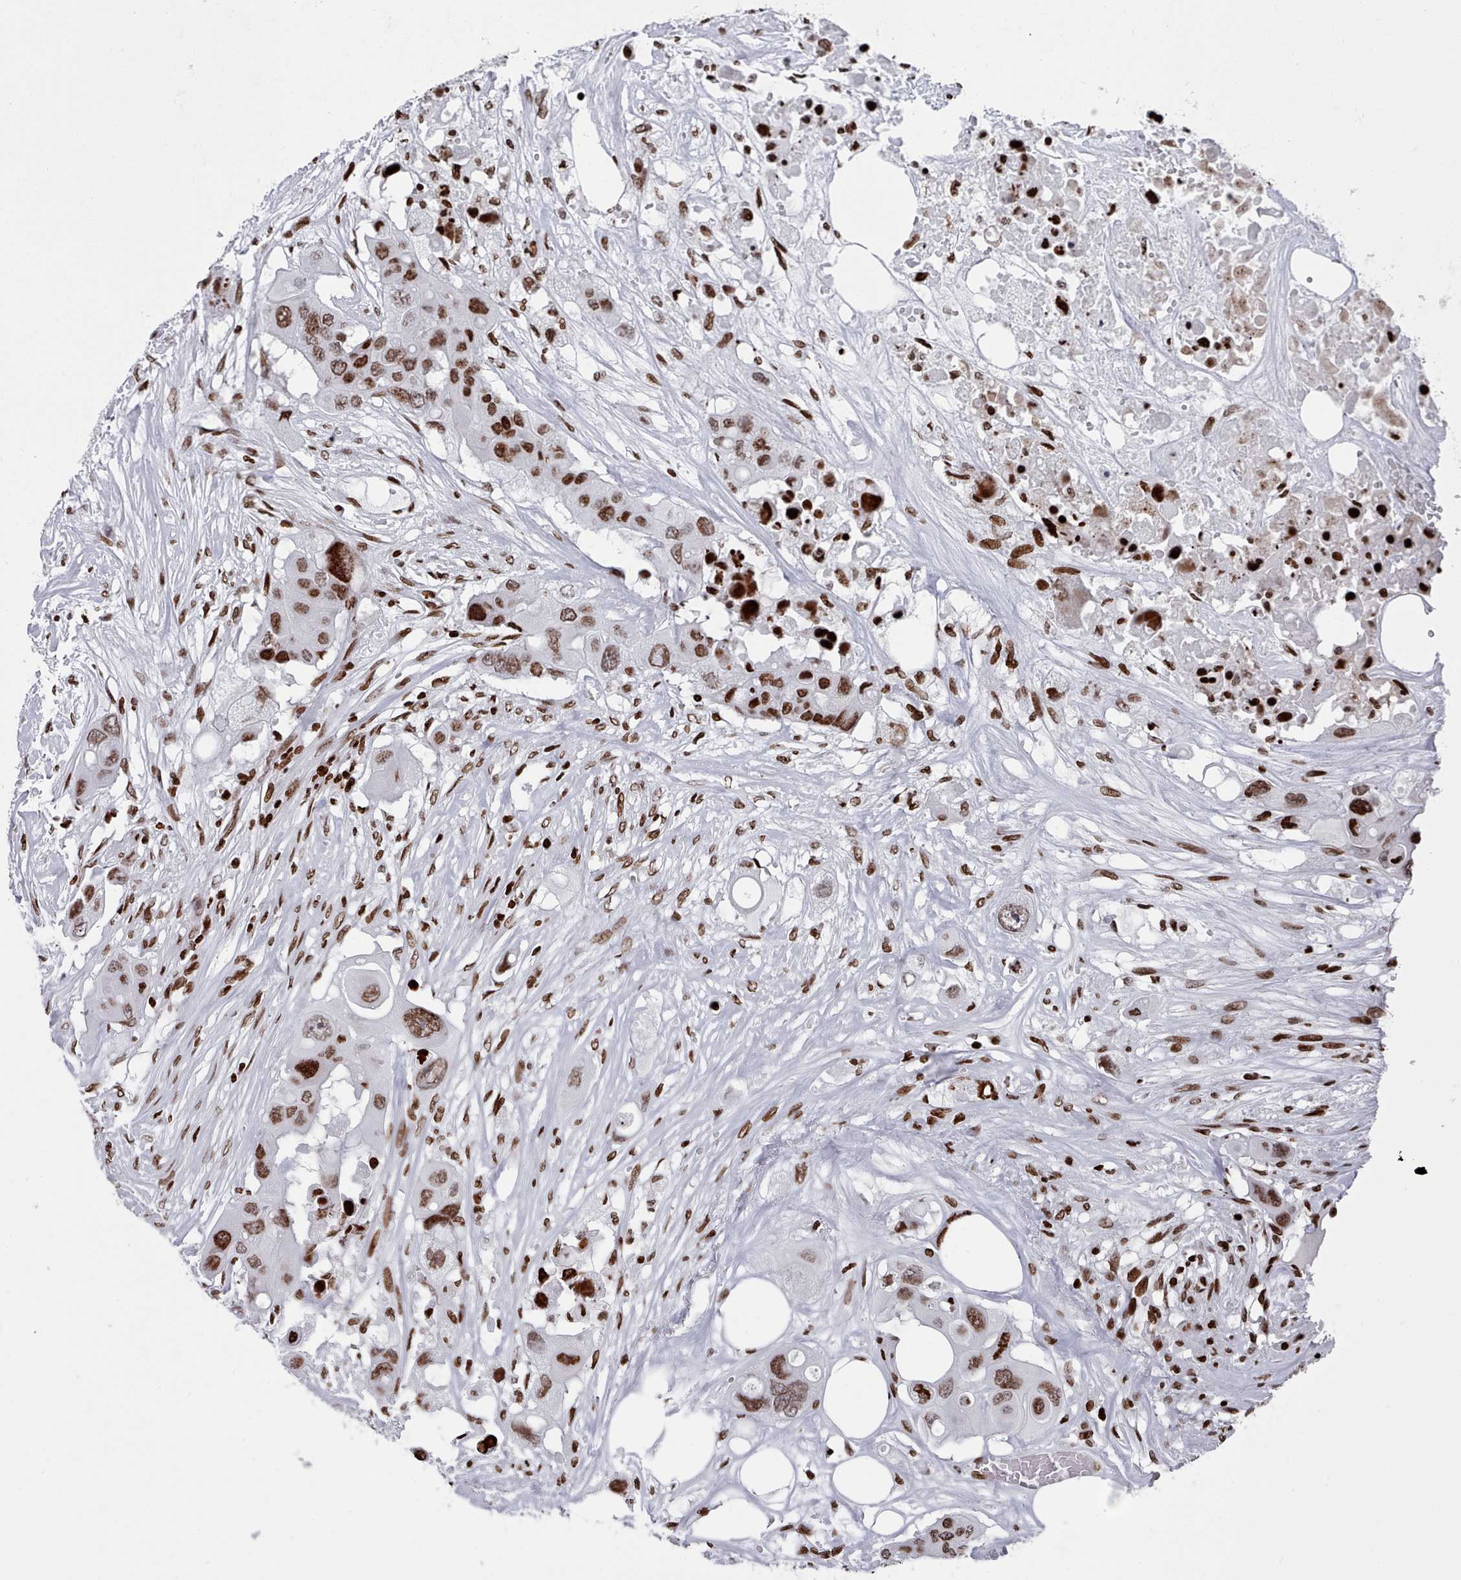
{"staining": {"intensity": "moderate", "quantity": ">75%", "location": "nuclear"}, "tissue": "colorectal cancer", "cell_type": "Tumor cells", "image_type": "cancer", "snomed": [{"axis": "morphology", "description": "Adenocarcinoma, NOS"}, {"axis": "topography", "description": "Colon"}], "caption": "Human colorectal cancer (adenocarcinoma) stained with a protein marker reveals moderate staining in tumor cells.", "gene": "PCDHB12", "patient": {"sex": "male", "age": 77}}